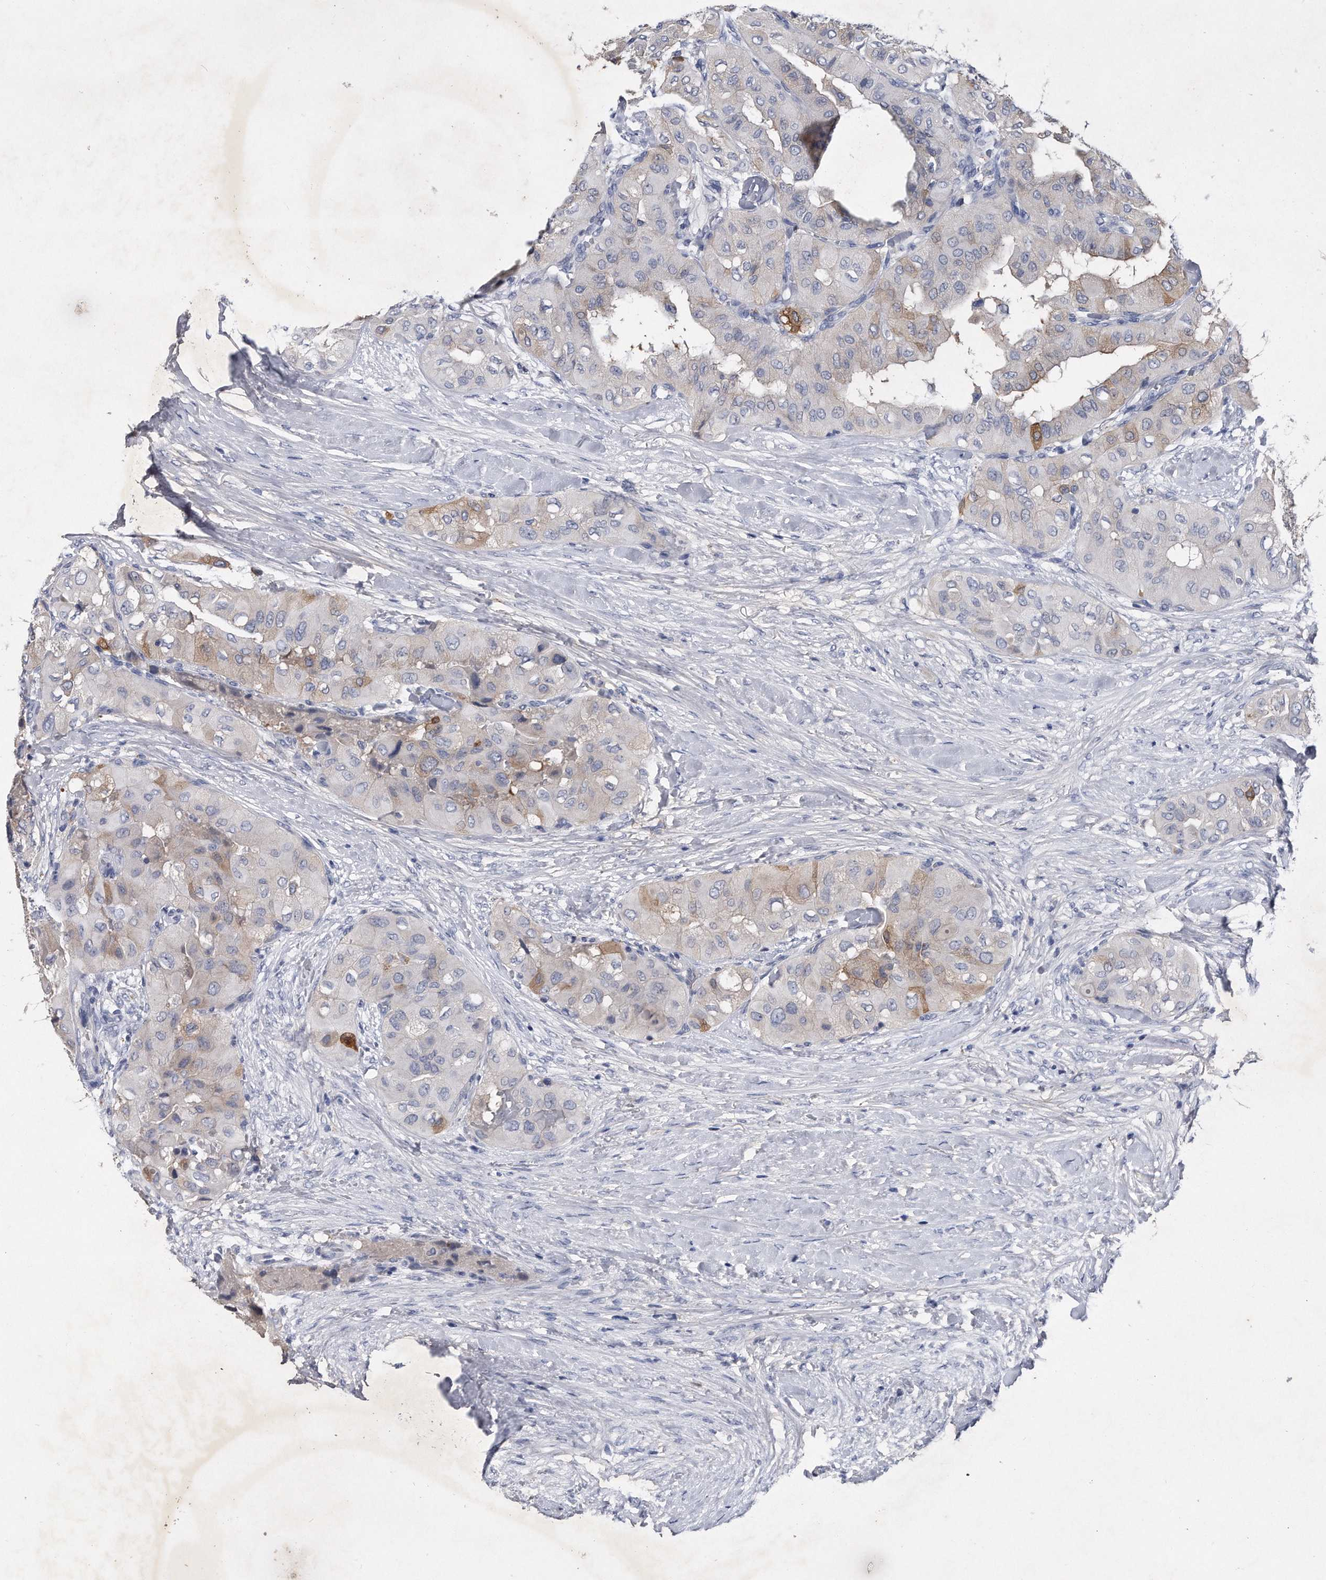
{"staining": {"intensity": "weak", "quantity": "<25%", "location": "cytoplasmic/membranous"}, "tissue": "thyroid cancer", "cell_type": "Tumor cells", "image_type": "cancer", "snomed": [{"axis": "morphology", "description": "Papillary adenocarcinoma, NOS"}, {"axis": "topography", "description": "Thyroid gland"}], "caption": "Tumor cells are negative for protein expression in human thyroid cancer (papillary adenocarcinoma).", "gene": "ASNS", "patient": {"sex": "female", "age": 59}}